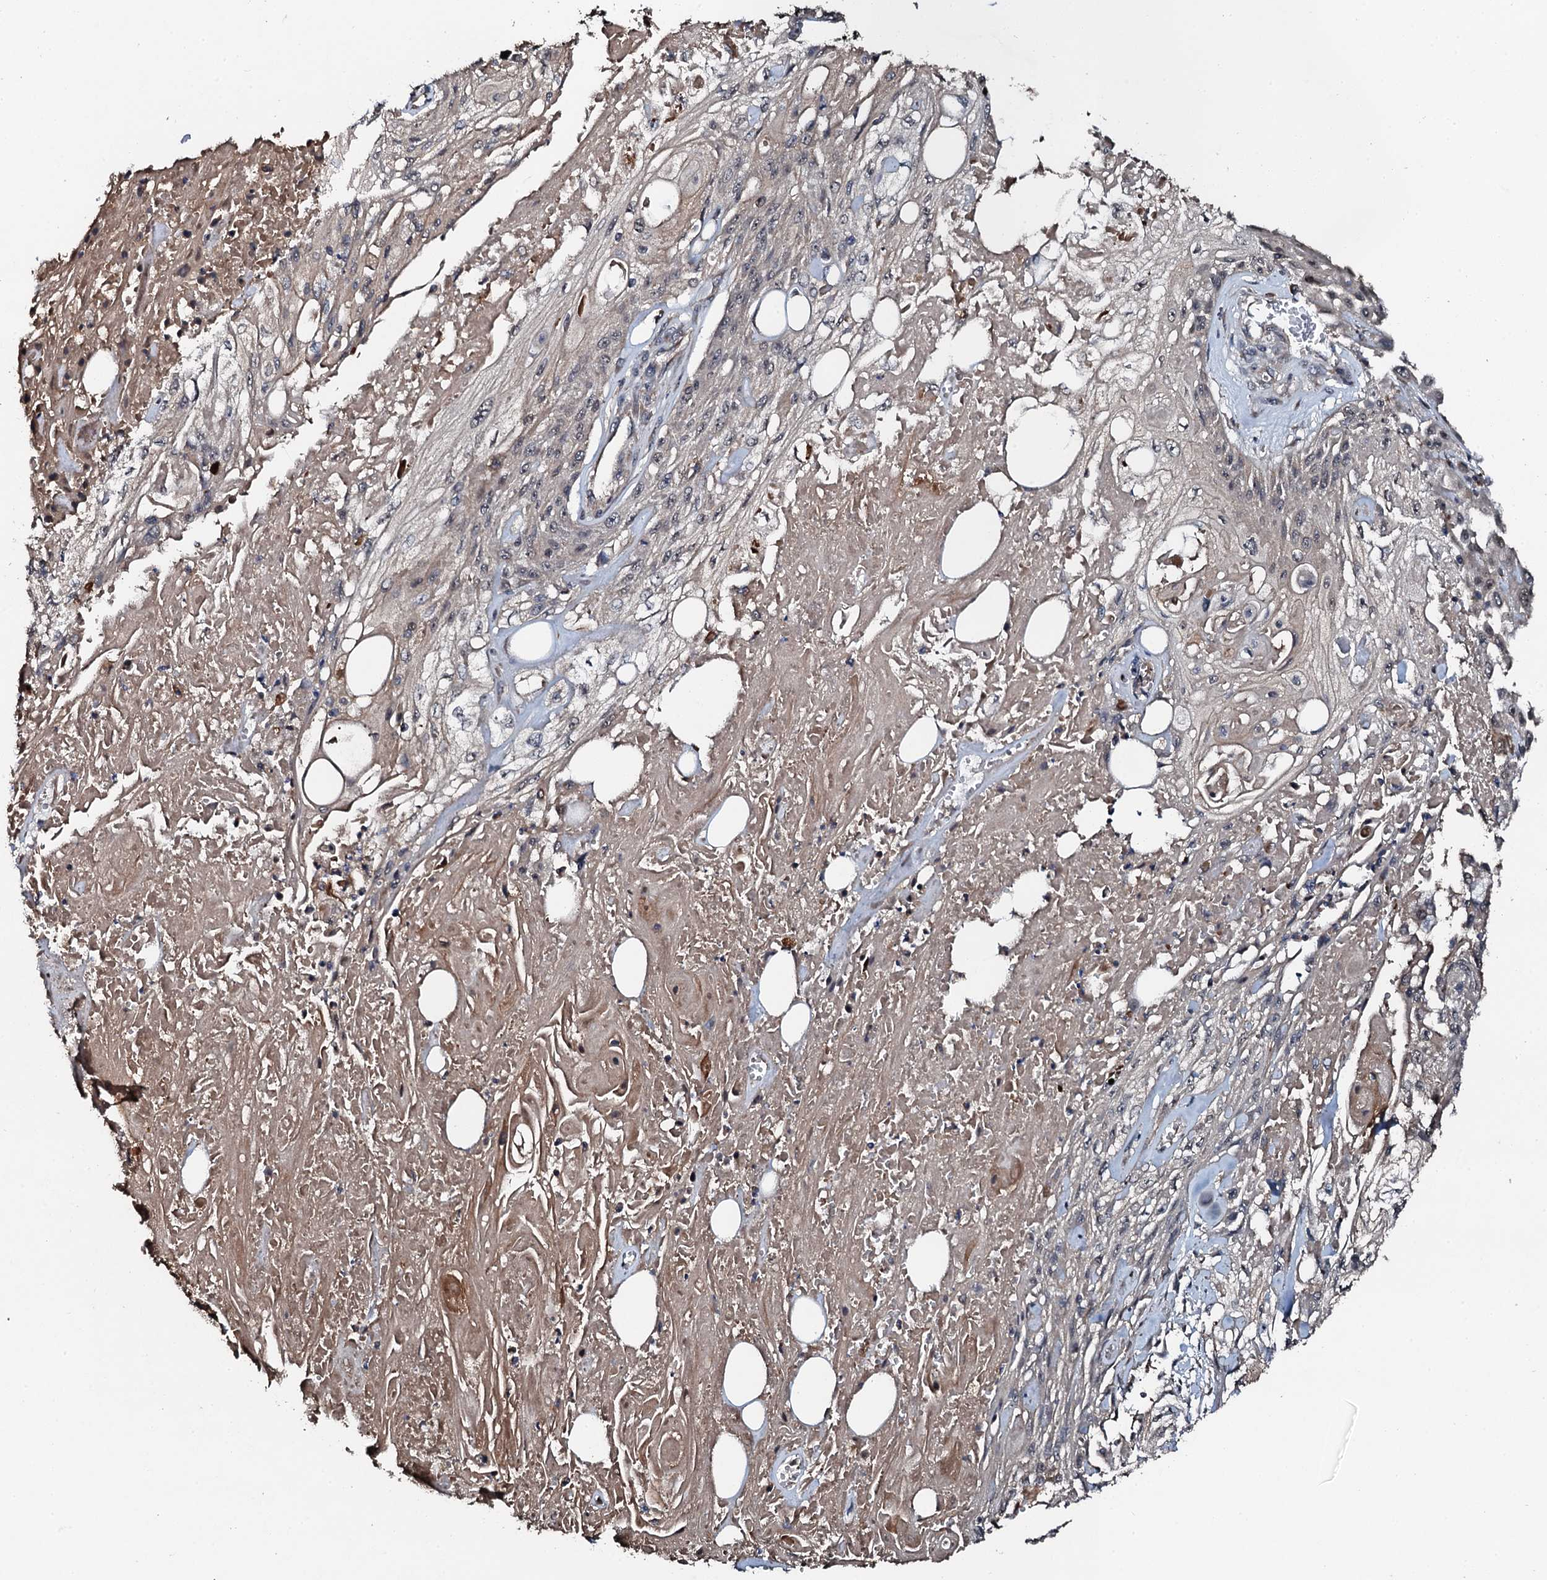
{"staining": {"intensity": "negative", "quantity": "none", "location": "none"}, "tissue": "skin cancer", "cell_type": "Tumor cells", "image_type": "cancer", "snomed": [{"axis": "morphology", "description": "Squamous cell carcinoma, NOS"}, {"axis": "morphology", "description": "Squamous cell carcinoma, metastatic, NOS"}, {"axis": "topography", "description": "Skin"}, {"axis": "topography", "description": "Lymph node"}], "caption": "Tumor cells are negative for protein expression in human squamous cell carcinoma (skin).", "gene": "FLYWCH1", "patient": {"sex": "male", "age": 75}}